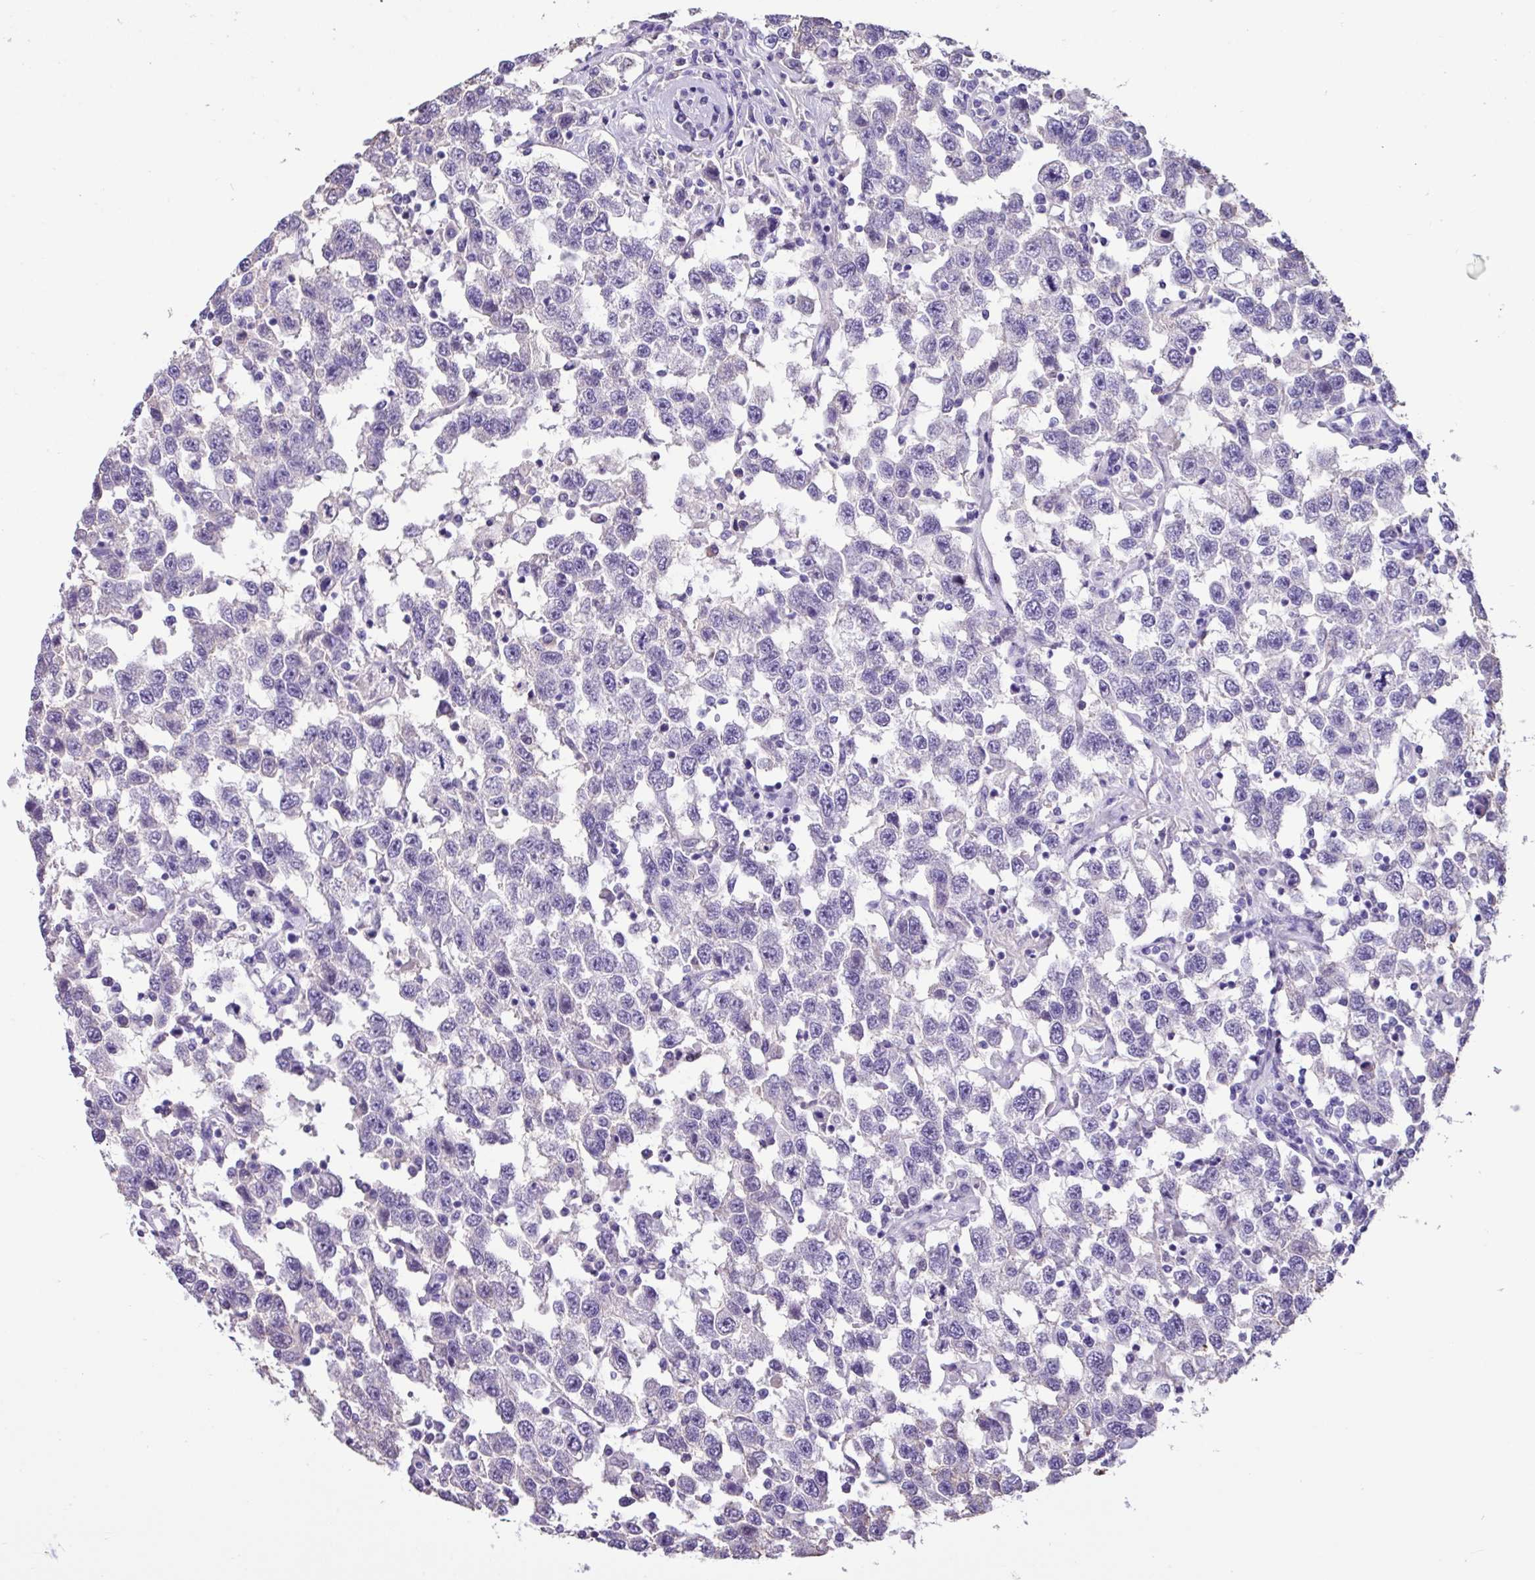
{"staining": {"intensity": "negative", "quantity": "none", "location": "none"}, "tissue": "stomach cancer", "cell_type": "Tumor cells", "image_type": "cancer", "snomed": [{"axis": "morphology", "description": "Adenocarcinoma, NOS"}, {"axis": "topography", "description": "Stomach"}], "caption": "Image shows no significant protein staining in tumor cells of adenocarcinoma (stomach).", "gene": "EPCAM", "patient": {"sex": "male", "age": 59}}